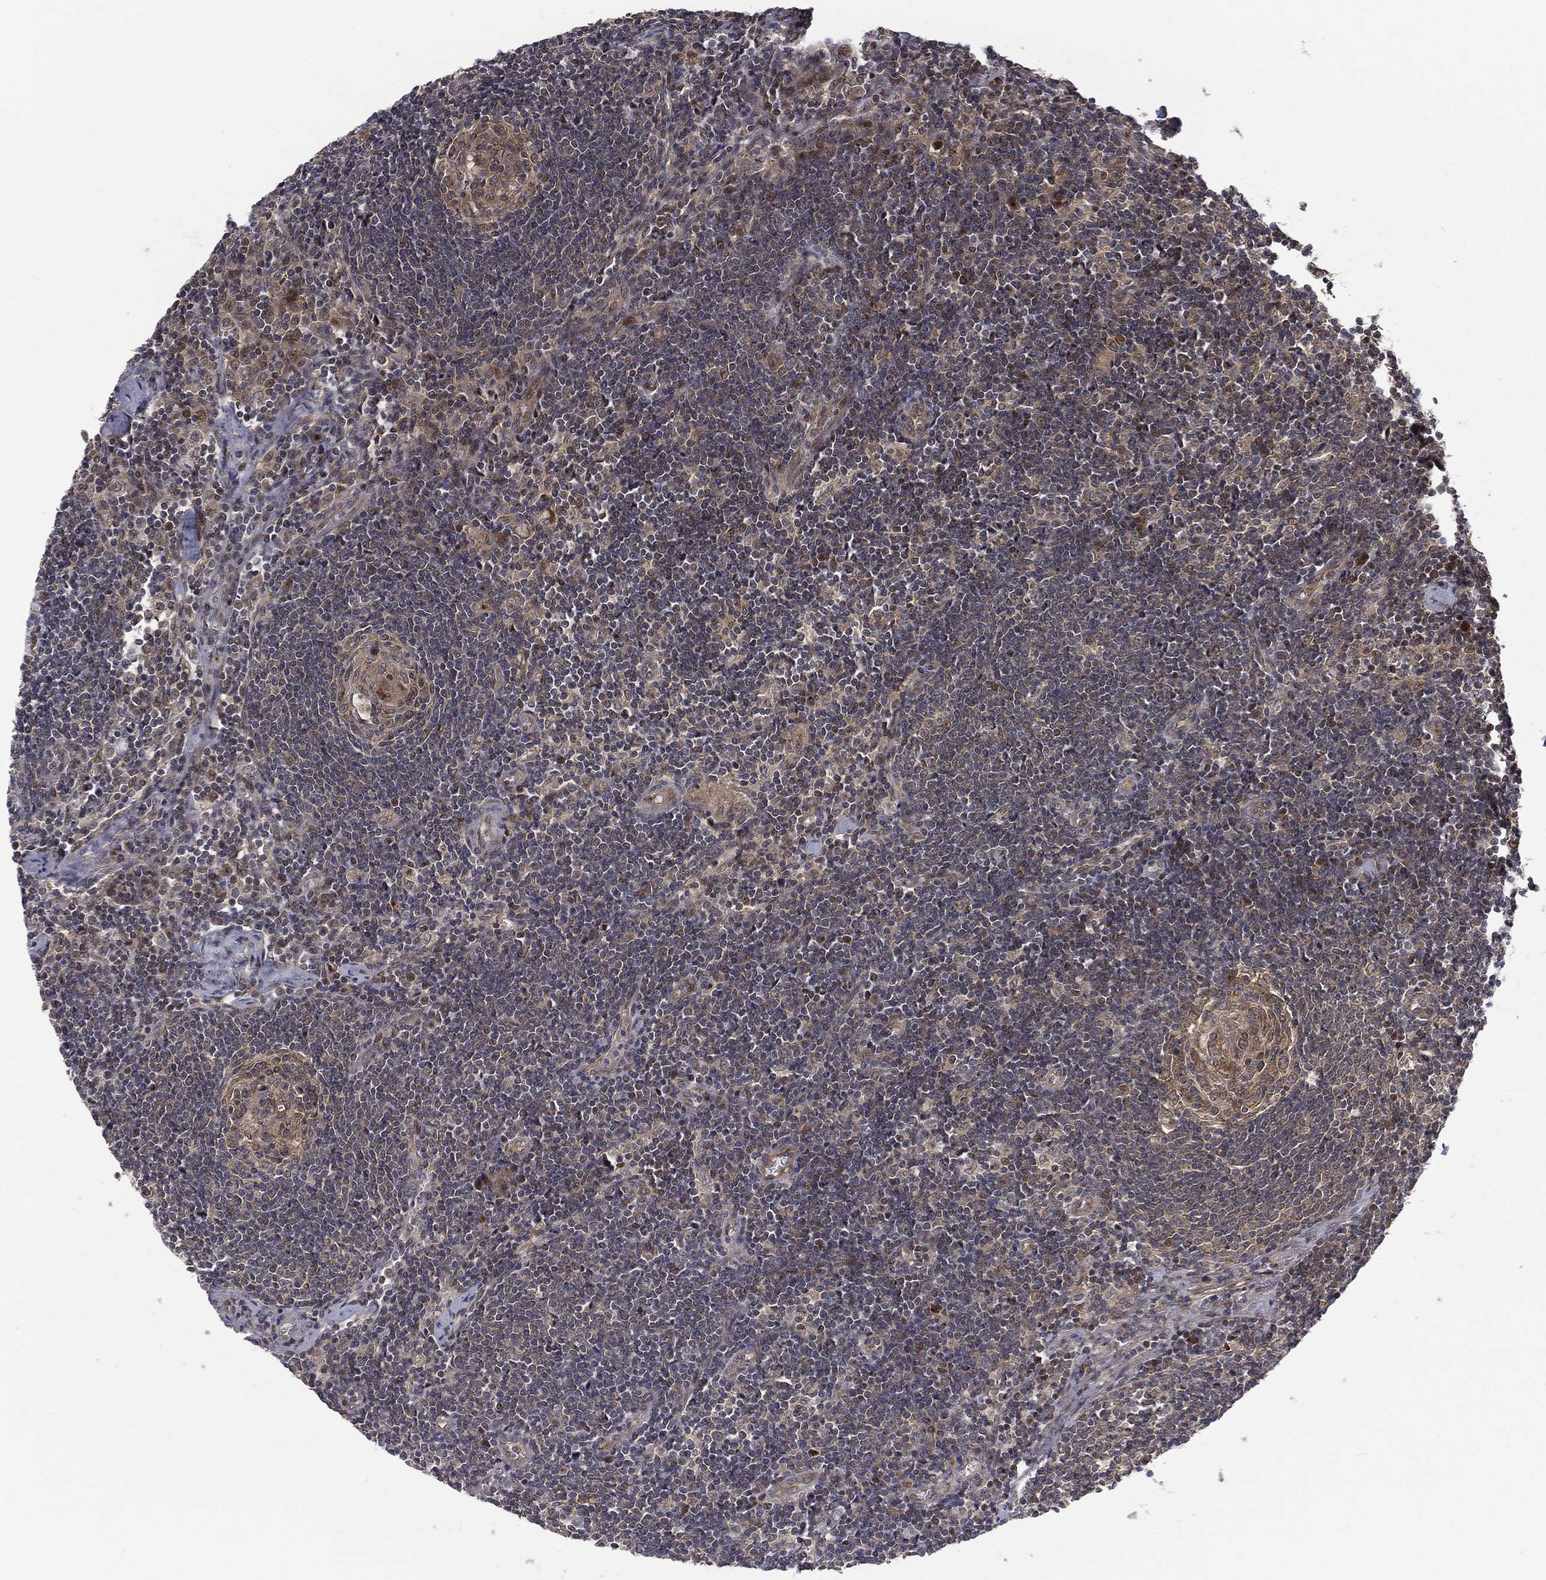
{"staining": {"intensity": "moderate", "quantity": "<25%", "location": "cytoplasmic/membranous"}, "tissue": "lymph node", "cell_type": "Germinal center cells", "image_type": "normal", "snomed": [{"axis": "morphology", "description": "Normal tissue, NOS"}, {"axis": "morphology", "description": "Adenocarcinoma, NOS"}, {"axis": "topography", "description": "Lymph node"}, {"axis": "topography", "description": "Pancreas"}], "caption": "Protein expression analysis of benign human lymph node reveals moderate cytoplasmic/membranous positivity in approximately <25% of germinal center cells. The protein of interest is shown in brown color, while the nuclei are stained blue.", "gene": "ARL3", "patient": {"sex": "female", "age": 58}}